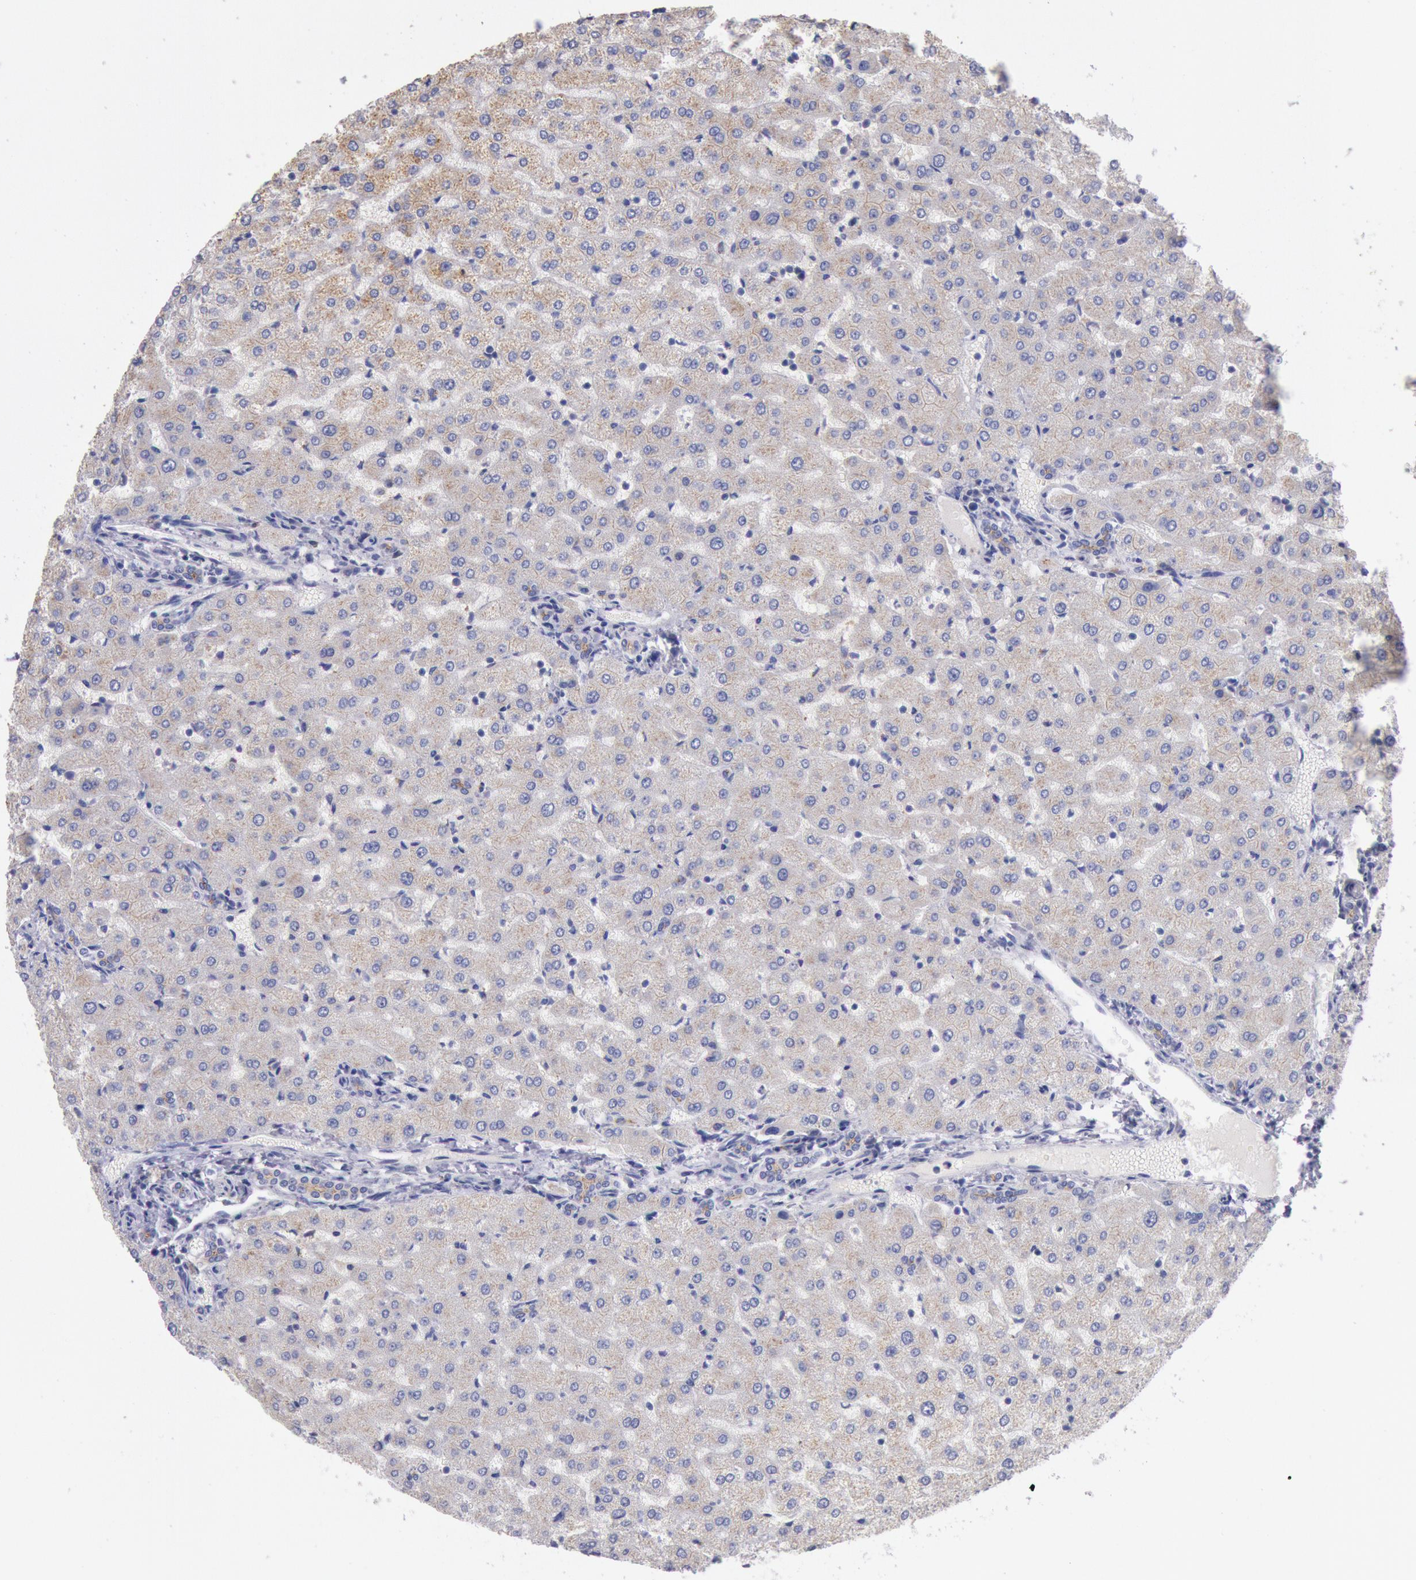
{"staining": {"intensity": "moderate", "quantity": ">75%", "location": "cytoplasmic/membranous"}, "tissue": "liver", "cell_type": "Cholangiocytes", "image_type": "normal", "snomed": [{"axis": "morphology", "description": "Normal tissue, NOS"}, {"axis": "morphology", "description": "Fibrosis, NOS"}, {"axis": "topography", "description": "Liver"}], "caption": "Moderate cytoplasmic/membranous expression is seen in about >75% of cholangiocytes in benign liver.", "gene": "GAL3ST1", "patient": {"sex": "female", "age": 29}}